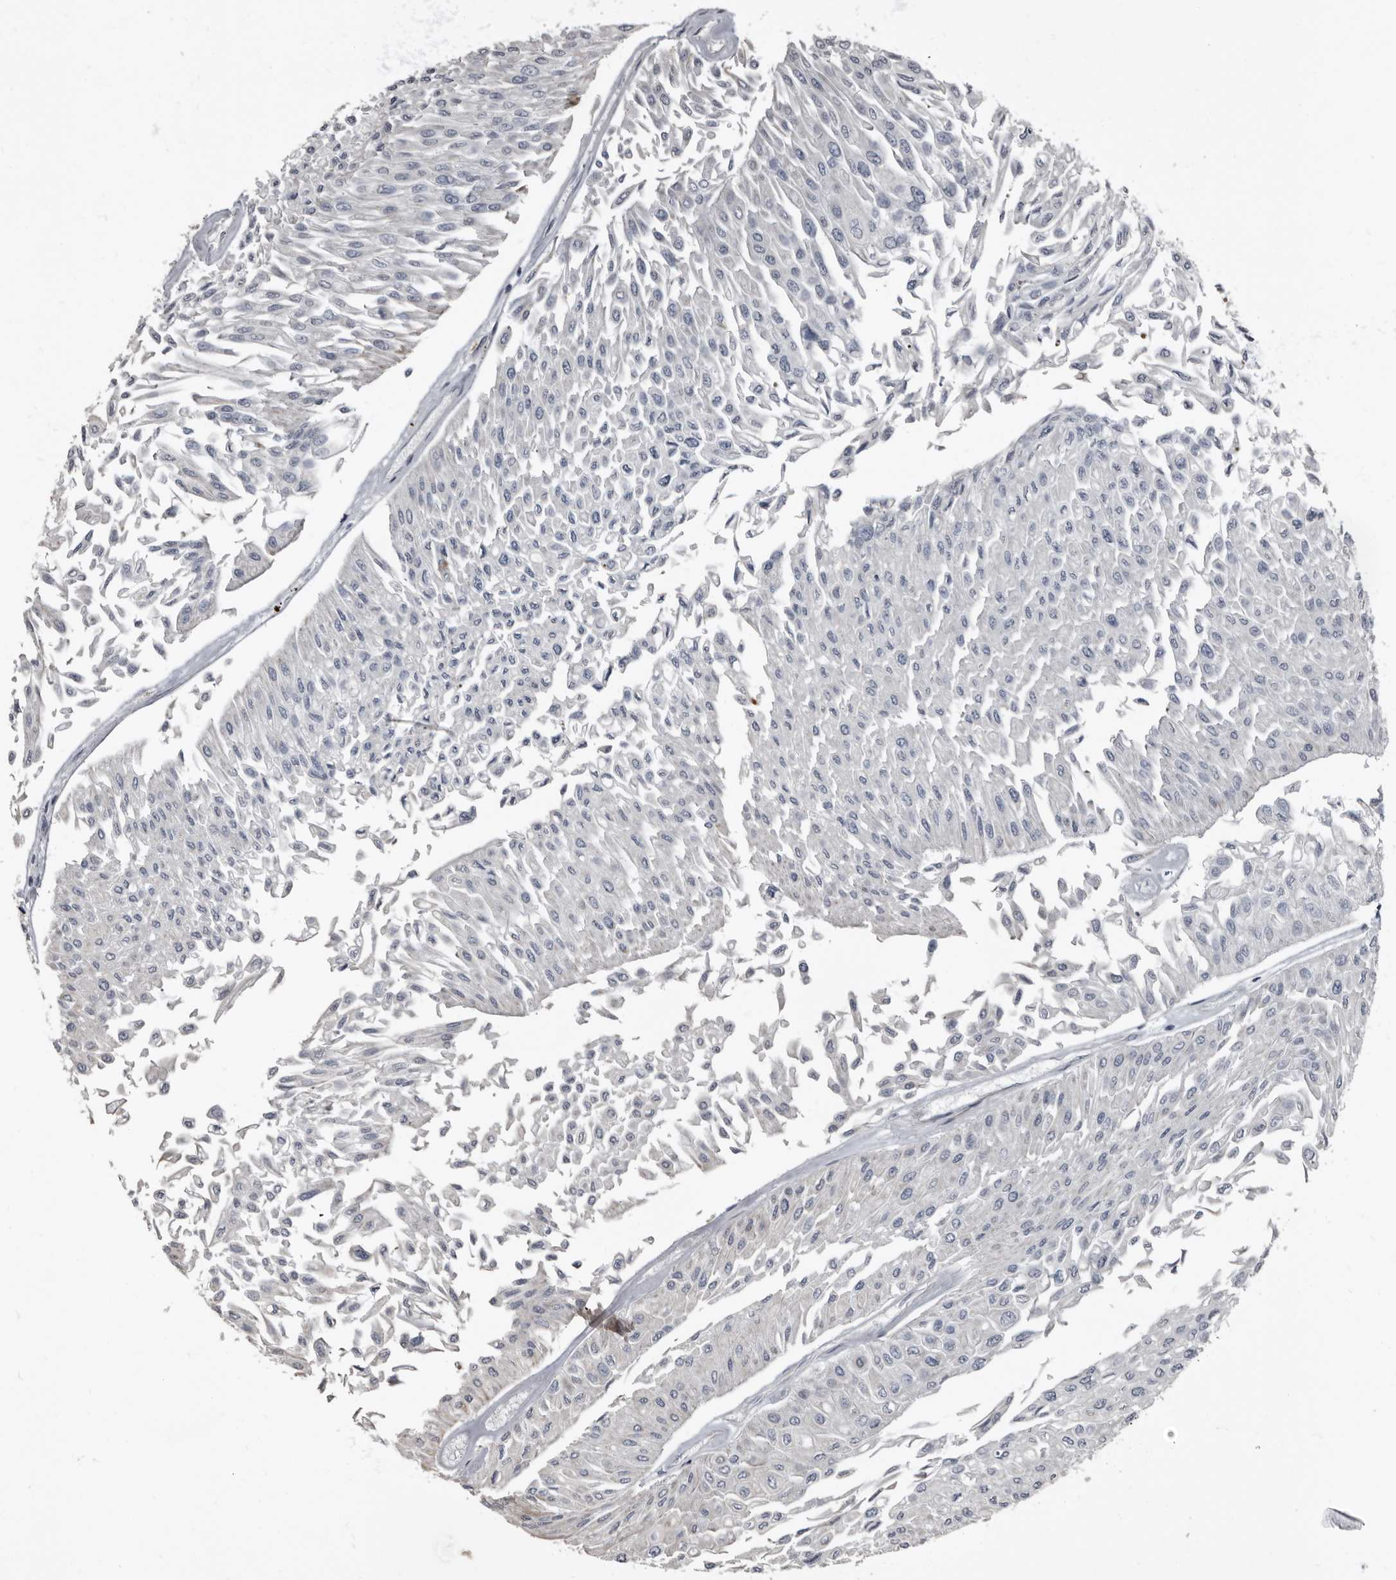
{"staining": {"intensity": "negative", "quantity": "none", "location": "none"}, "tissue": "urothelial cancer", "cell_type": "Tumor cells", "image_type": "cancer", "snomed": [{"axis": "morphology", "description": "Urothelial carcinoma, Low grade"}, {"axis": "topography", "description": "Urinary bladder"}], "caption": "This photomicrograph is of urothelial carcinoma (low-grade) stained with IHC to label a protein in brown with the nuclei are counter-stained blue. There is no positivity in tumor cells.", "gene": "TPD52L1", "patient": {"sex": "male", "age": 67}}